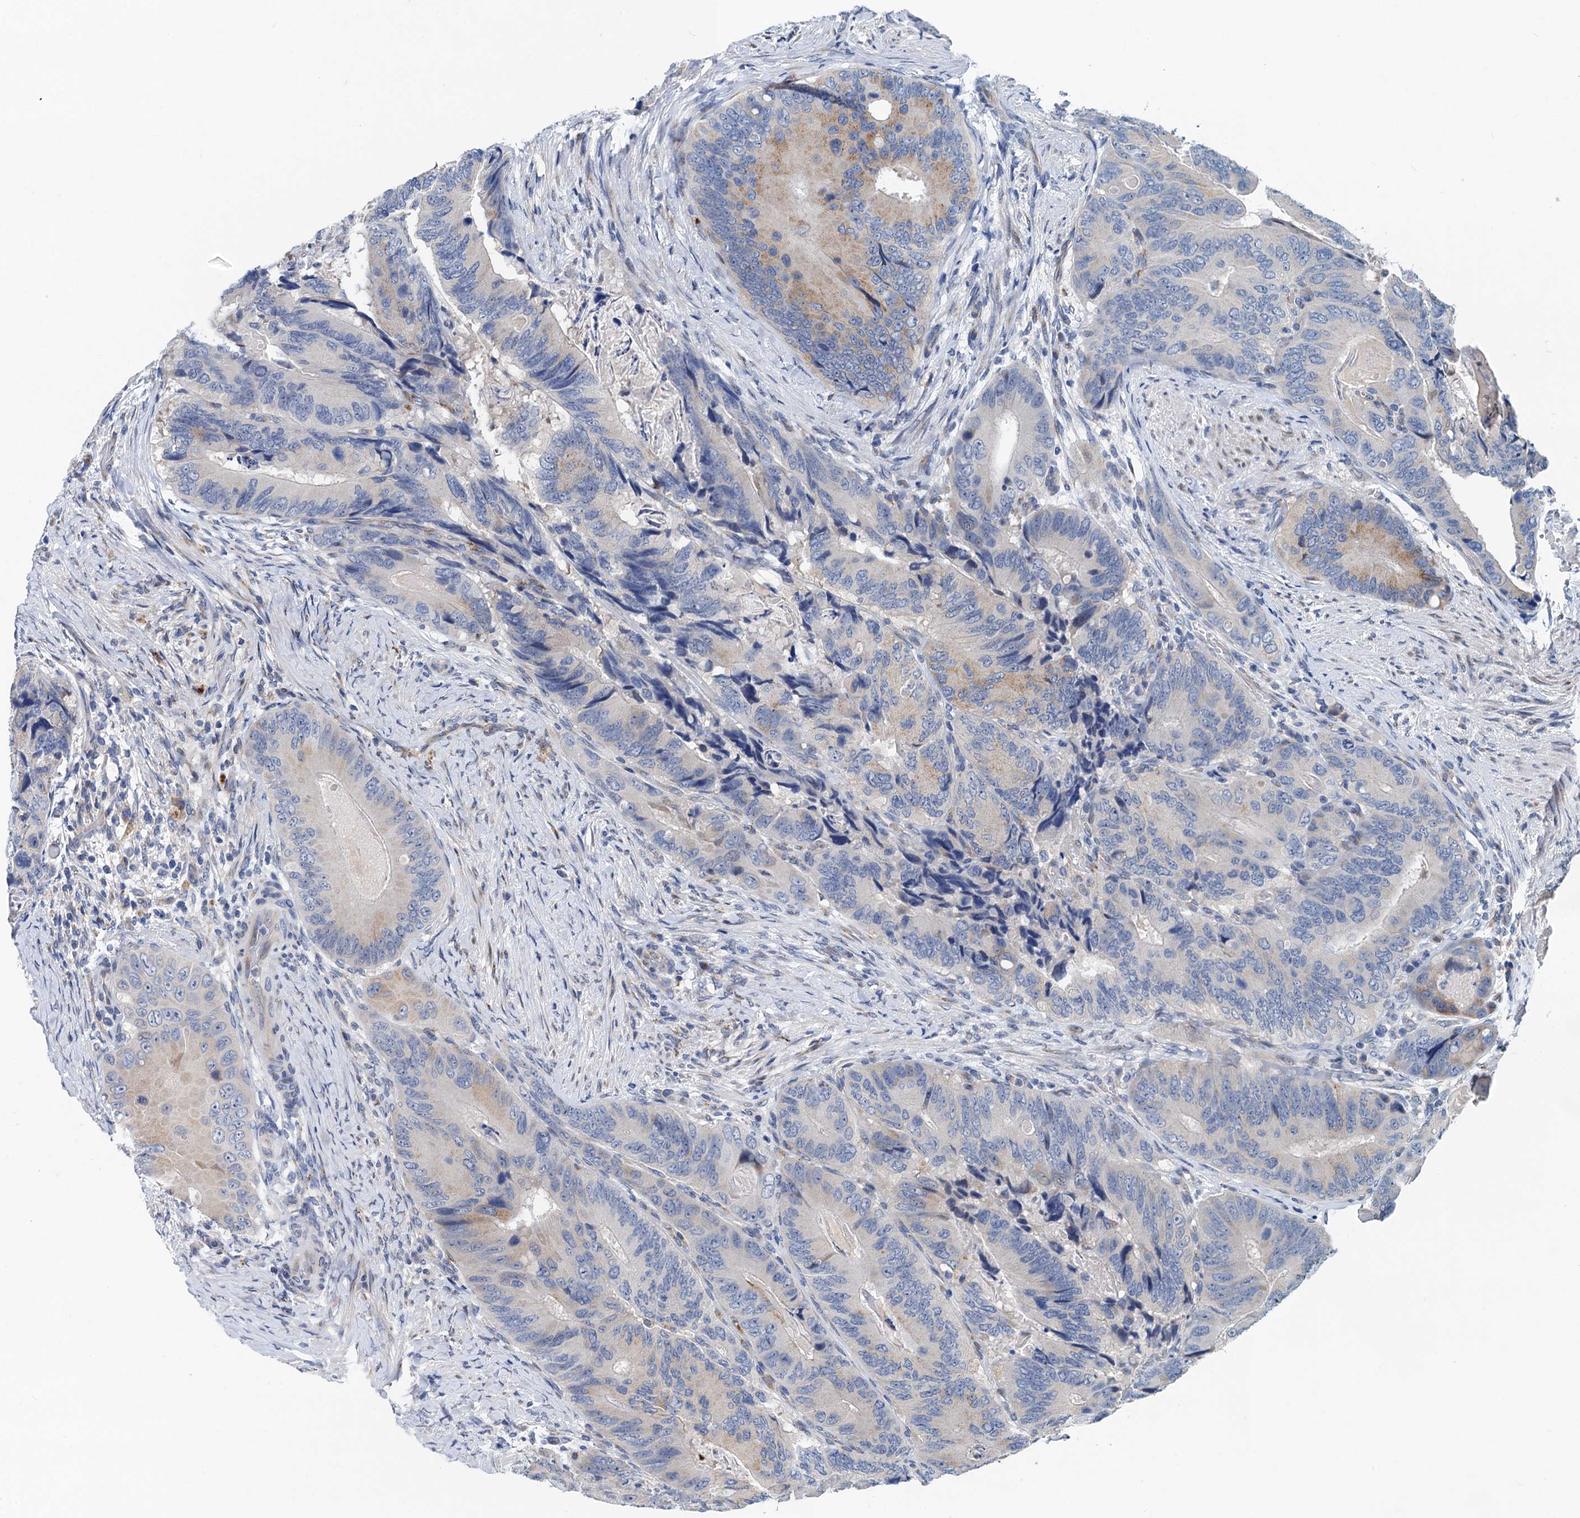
{"staining": {"intensity": "weak", "quantity": "<25%", "location": "cytoplasmic/membranous"}, "tissue": "colorectal cancer", "cell_type": "Tumor cells", "image_type": "cancer", "snomed": [{"axis": "morphology", "description": "Adenocarcinoma, NOS"}, {"axis": "topography", "description": "Colon"}], "caption": "Tumor cells are negative for brown protein staining in colorectal cancer.", "gene": "NBEA", "patient": {"sex": "male", "age": 84}}